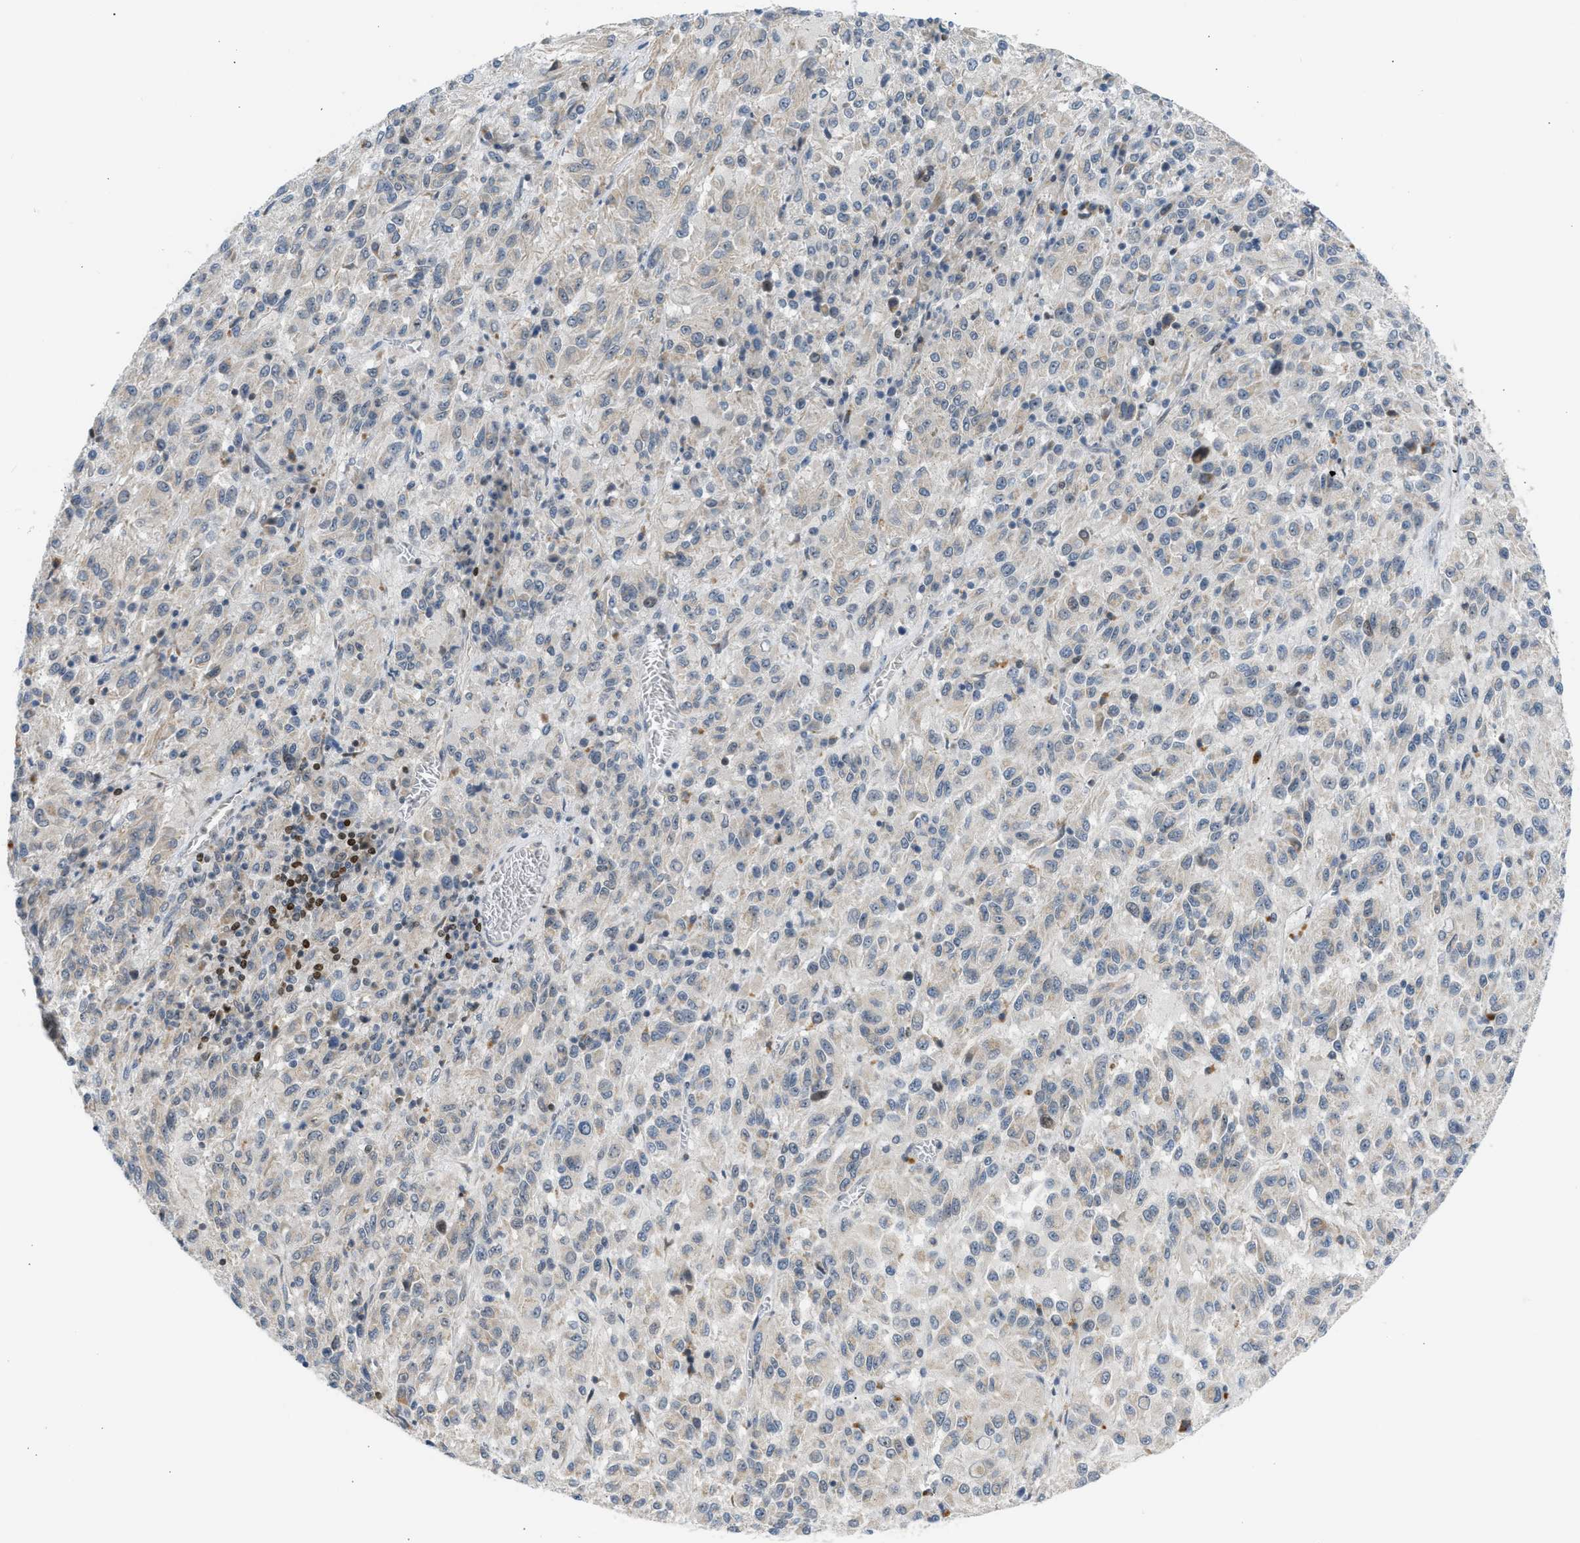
{"staining": {"intensity": "weak", "quantity": "<25%", "location": "cytoplasmic/membranous"}, "tissue": "melanoma", "cell_type": "Tumor cells", "image_type": "cancer", "snomed": [{"axis": "morphology", "description": "Malignant melanoma, Metastatic site"}, {"axis": "topography", "description": "Lung"}], "caption": "An immunohistochemistry image of malignant melanoma (metastatic site) is shown. There is no staining in tumor cells of malignant melanoma (metastatic site).", "gene": "NPS", "patient": {"sex": "male", "age": 64}}